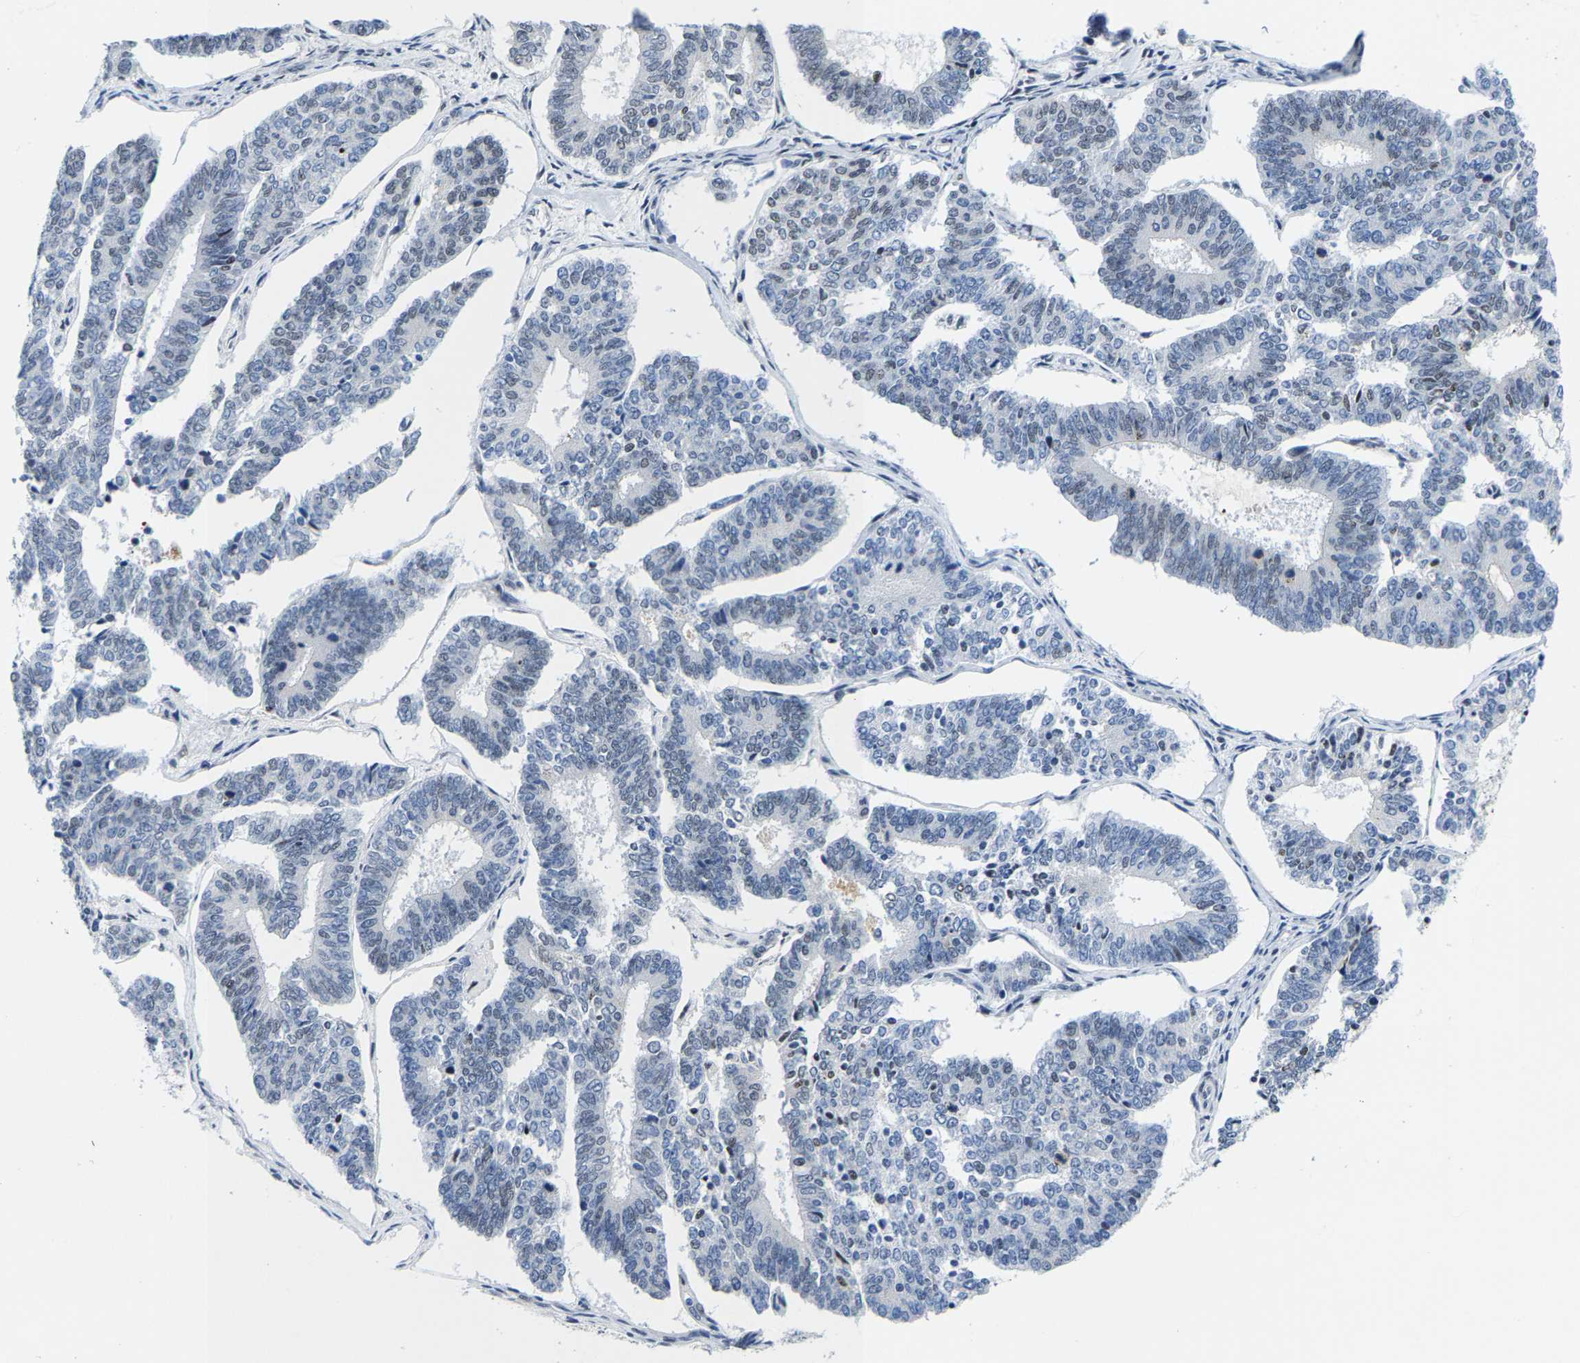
{"staining": {"intensity": "negative", "quantity": "none", "location": "none"}, "tissue": "endometrial cancer", "cell_type": "Tumor cells", "image_type": "cancer", "snomed": [{"axis": "morphology", "description": "Adenocarcinoma, NOS"}, {"axis": "topography", "description": "Endometrium"}], "caption": "Immunohistochemical staining of endometrial adenocarcinoma shows no significant positivity in tumor cells.", "gene": "SETD1B", "patient": {"sex": "female", "age": 70}}